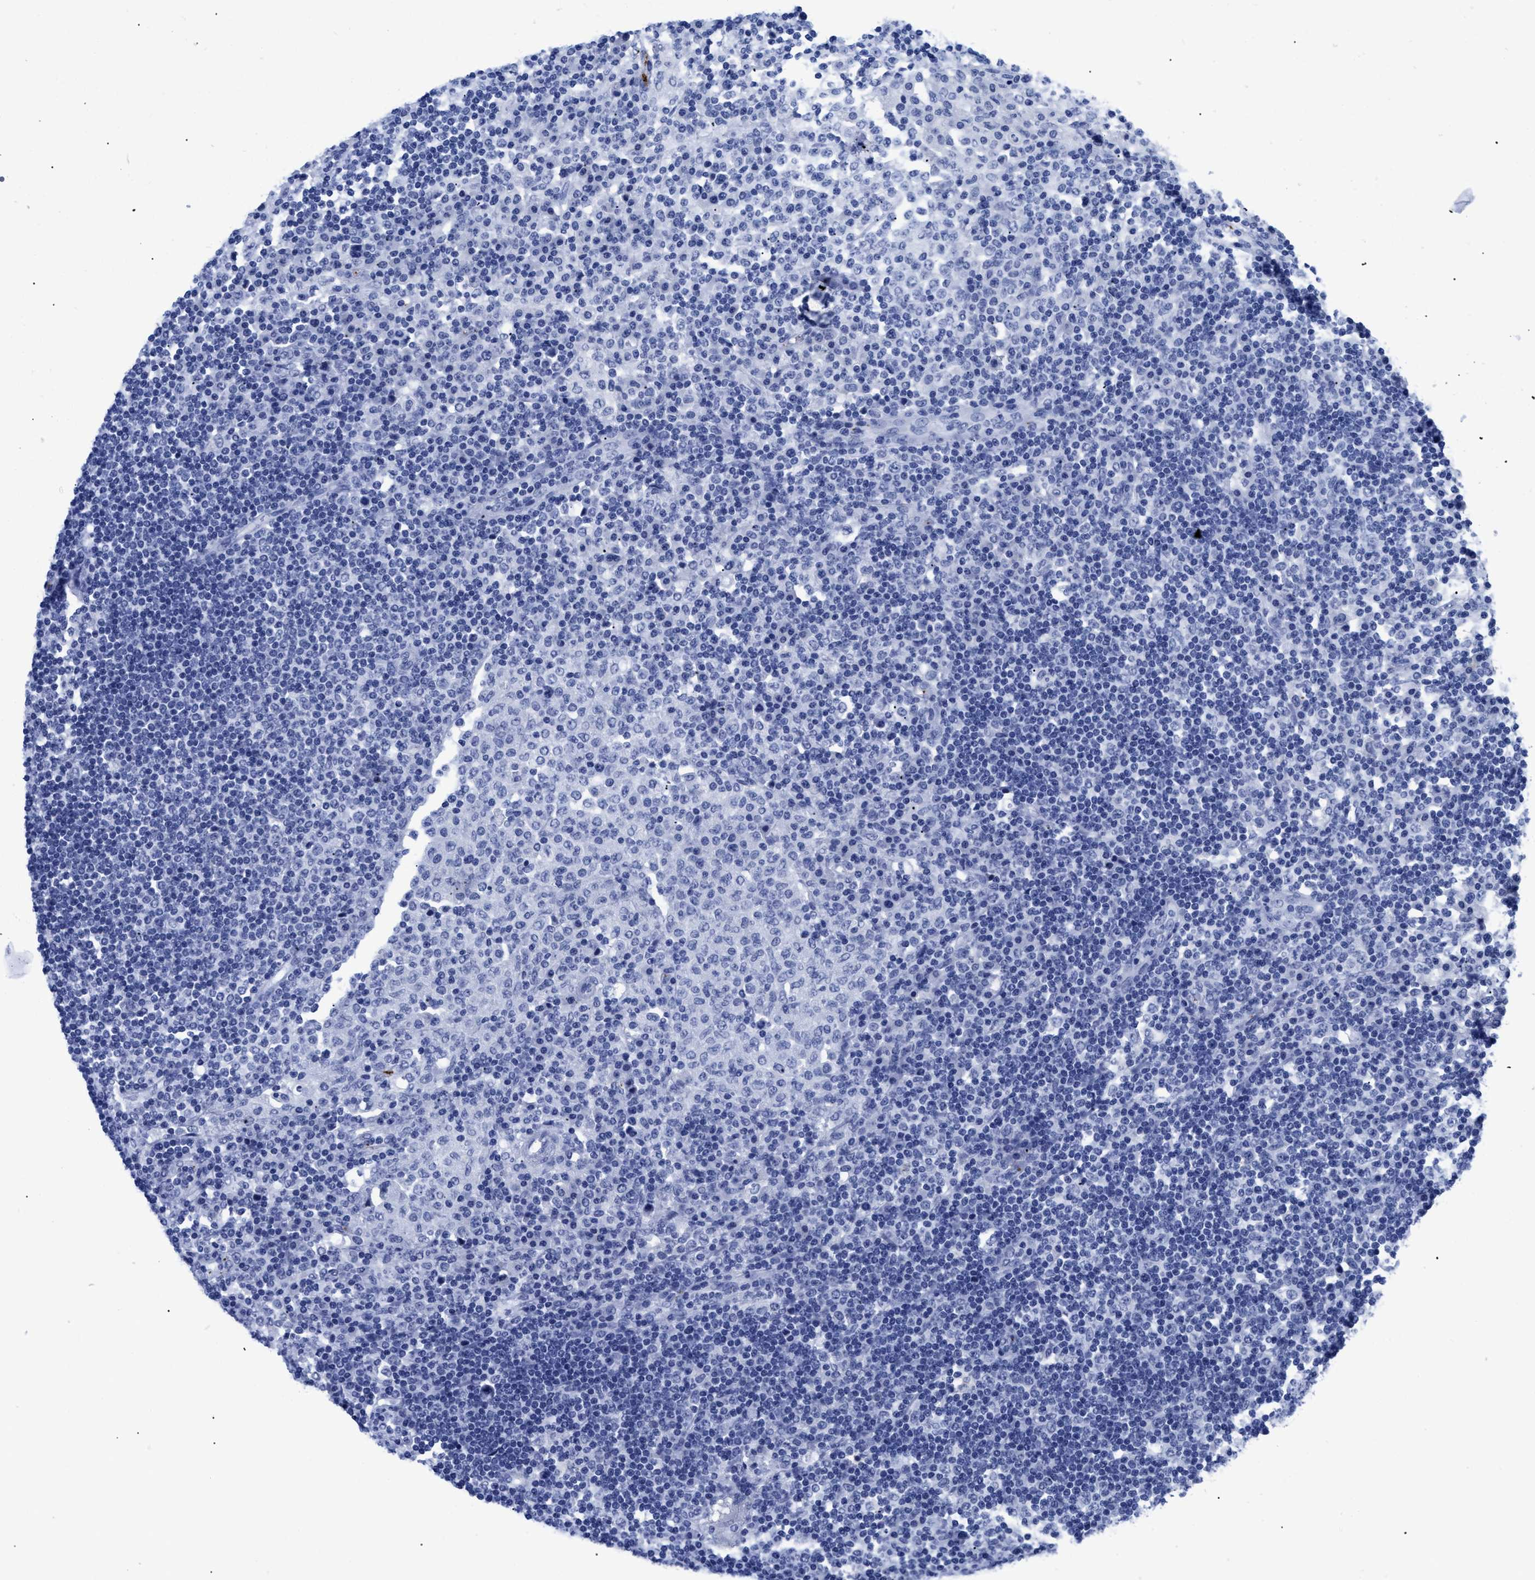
{"staining": {"intensity": "negative", "quantity": "none", "location": "none"}, "tissue": "lymph node", "cell_type": "Germinal center cells", "image_type": "normal", "snomed": [{"axis": "morphology", "description": "Normal tissue, NOS"}, {"axis": "topography", "description": "Lymph node"}], "caption": "Micrograph shows no protein staining in germinal center cells of benign lymph node. Brightfield microscopy of immunohistochemistry stained with DAB (3,3'-diaminobenzidine) (brown) and hematoxylin (blue), captured at high magnification.", "gene": "TREML1", "patient": {"sex": "female", "age": 53}}